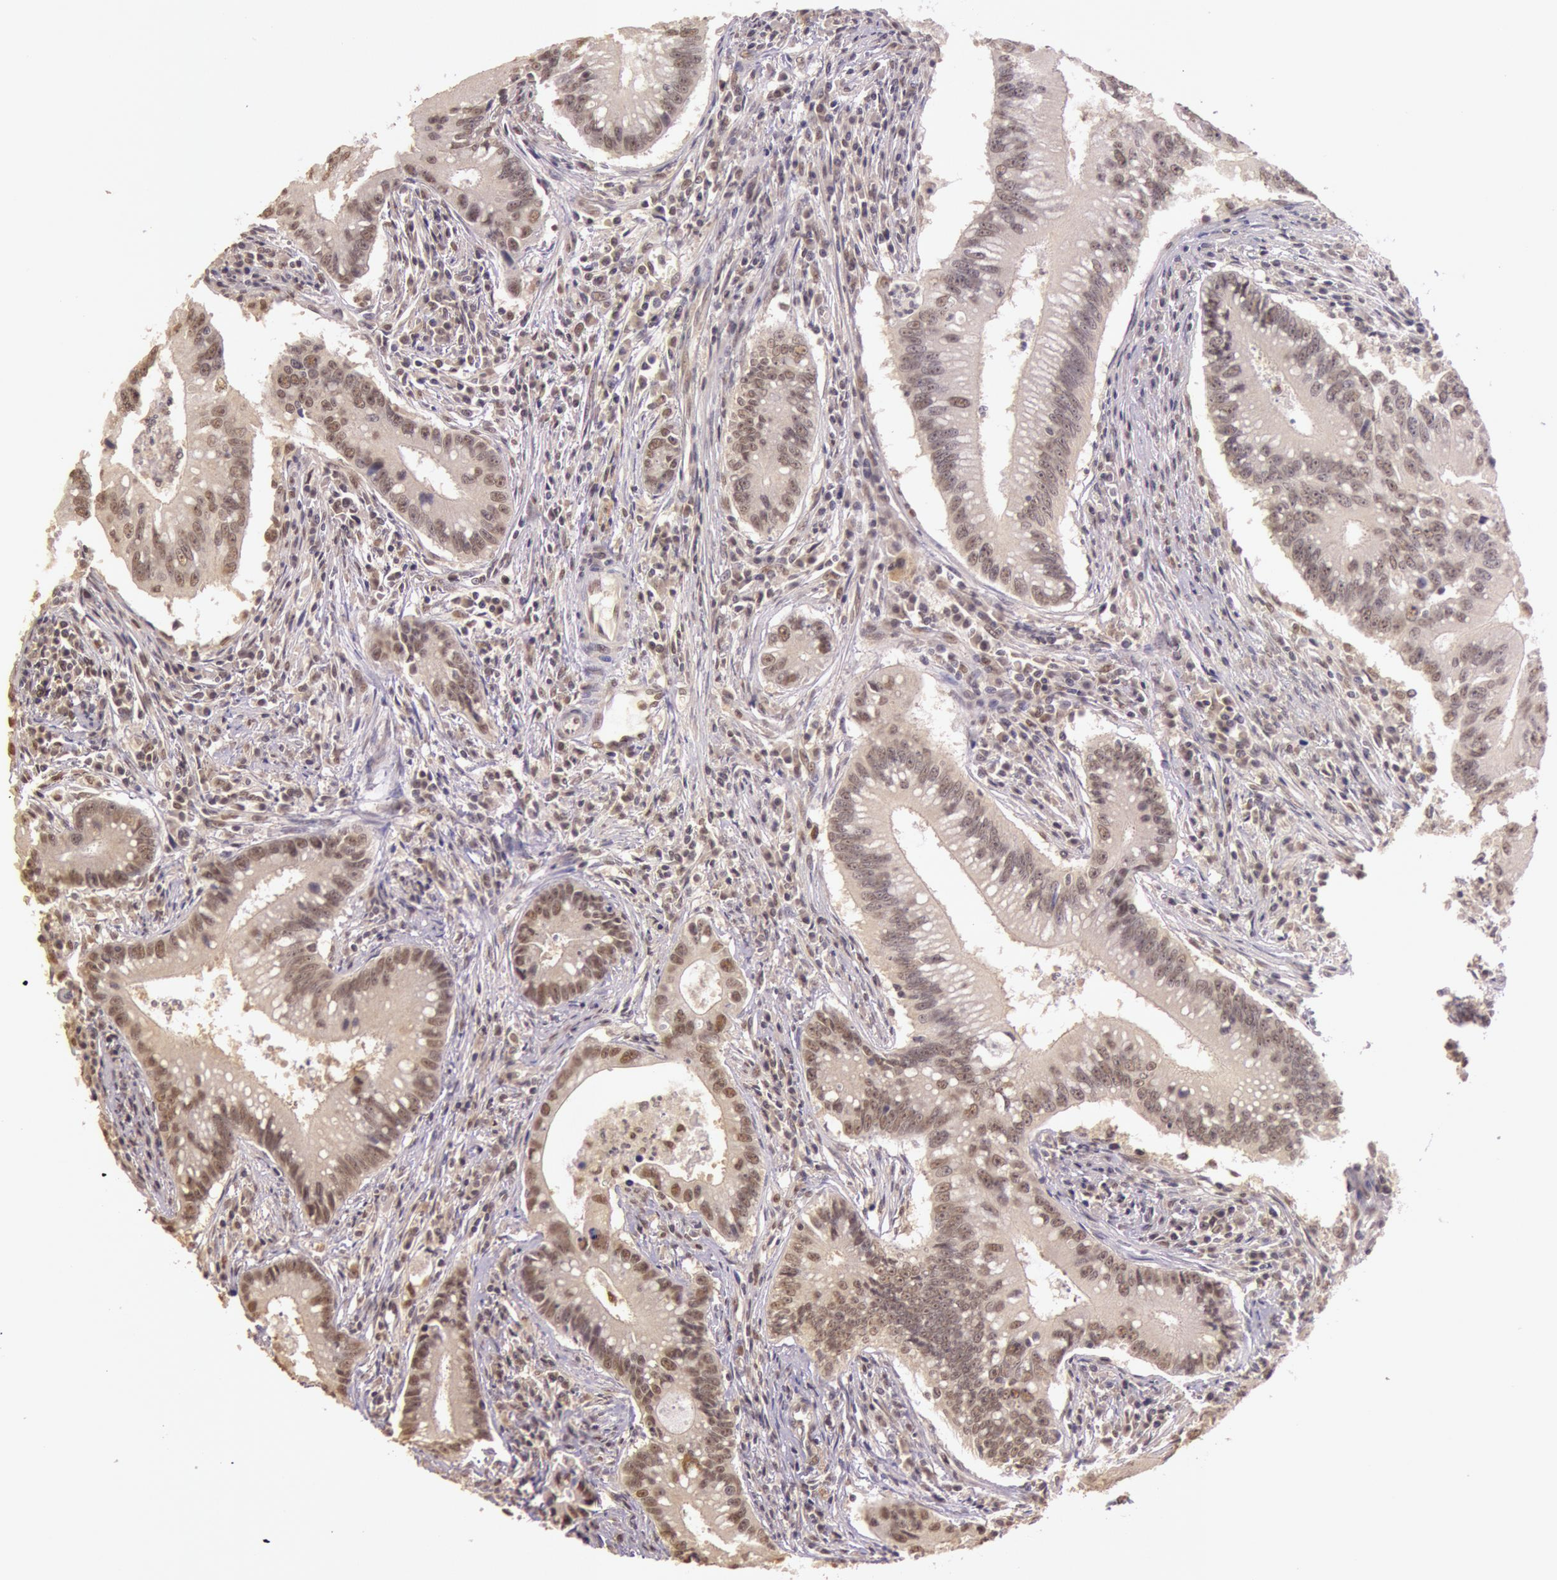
{"staining": {"intensity": "weak", "quantity": "<25%", "location": "cytoplasmic/membranous,nuclear"}, "tissue": "colorectal cancer", "cell_type": "Tumor cells", "image_type": "cancer", "snomed": [{"axis": "morphology", "description": "Adenocarcinoma, NOS"}, {"axis": "topography", "description": "Rectum"}], "caption": "DAB (3,3'-diaminobenzidine) immunohistochemical staining of colorectal cancer (adenocarcinoma) shows no significant staining in tumor cells.", "gene": "RTL10", "patient": {"sex": "female", "age": 81}}